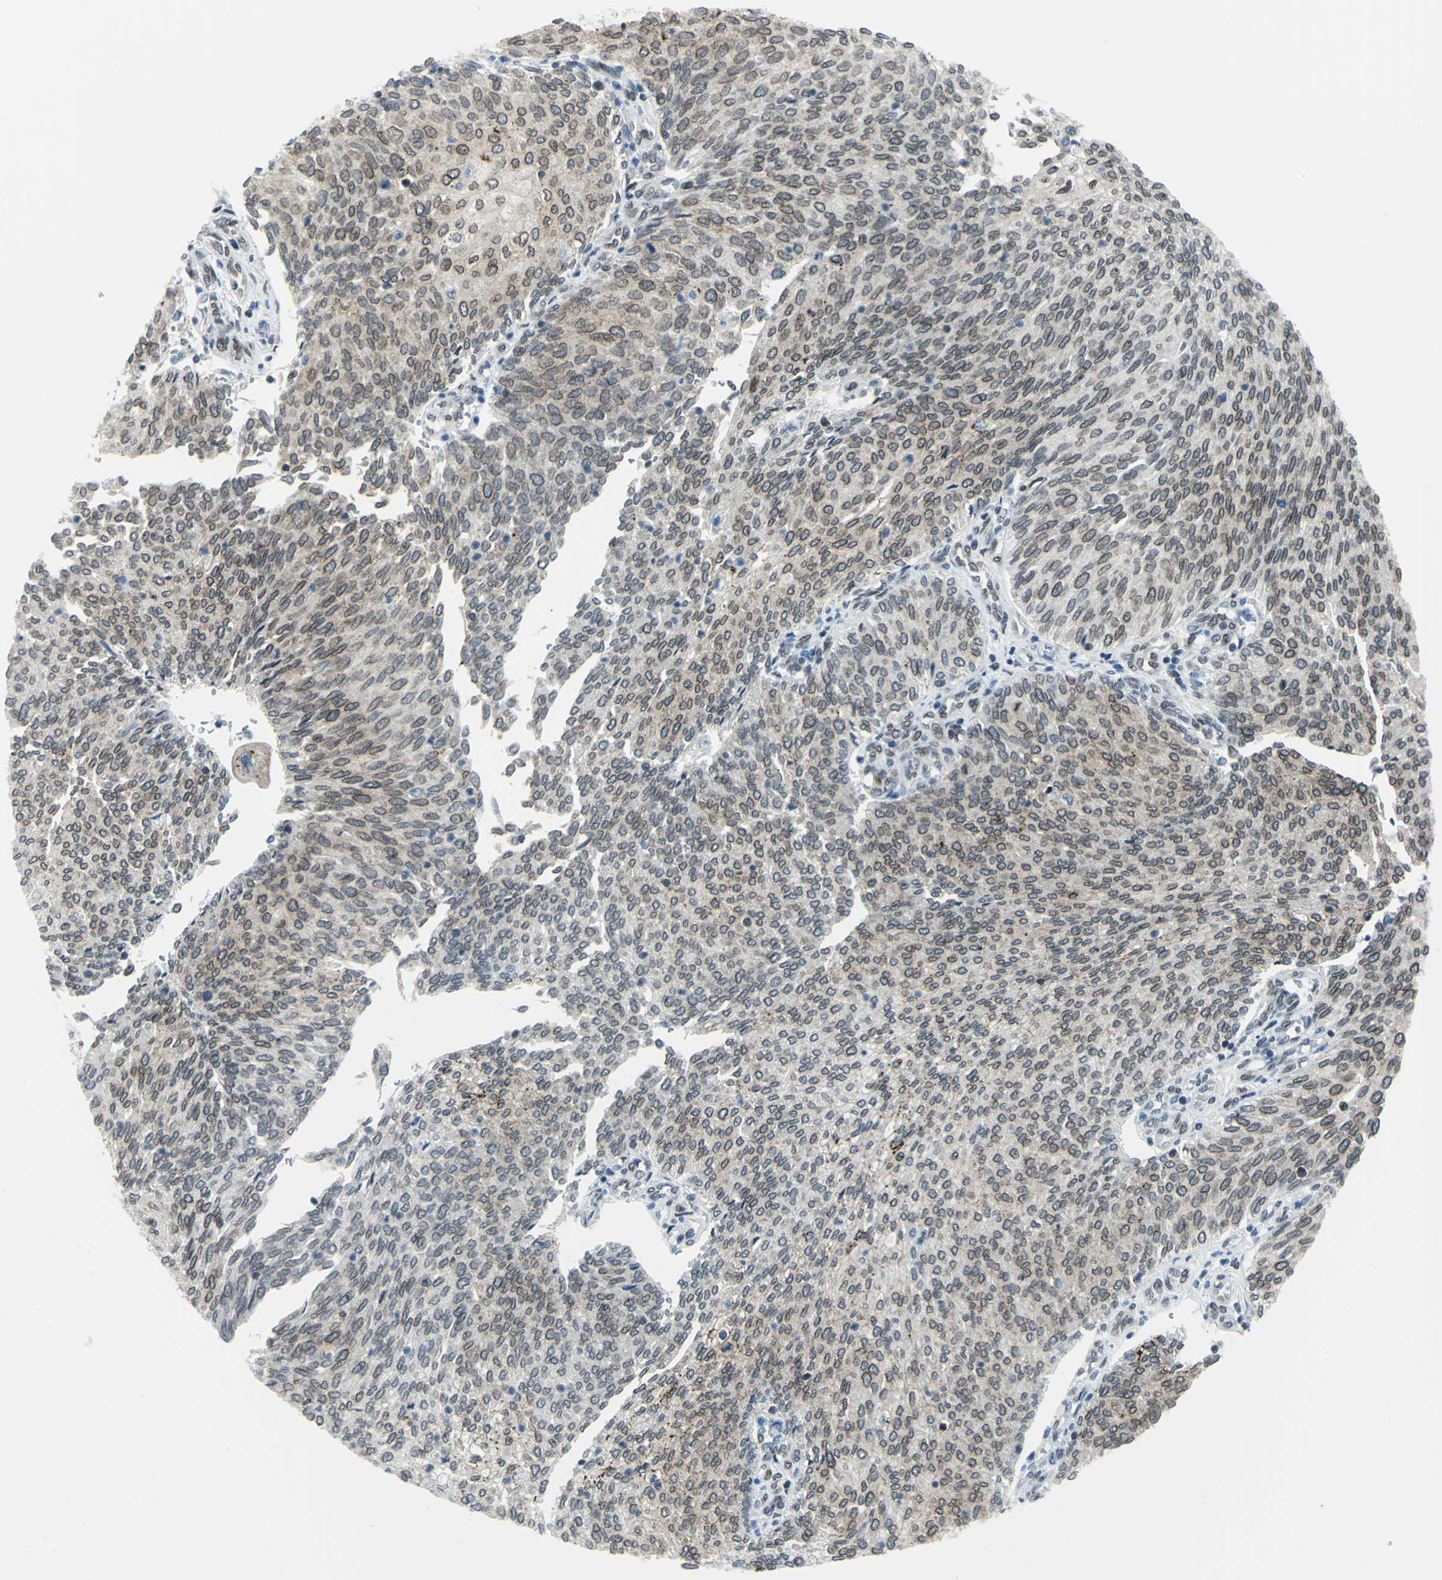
{"staining": {"intensity": "weak", "quantity": ">75%", "location": "cytoplasmic/membranous,nuclear"}, "tissue": "urothelial cancer", "cell_type": "Tumor cells", "image_type": "cancer", "snomed": [{"axis": "morphology", "description": "Urothelial carcinoma, Low grade"}, {"axis": "topography", "description": "Urinary bladder"}], "caption": "This photomicrograph displays urothelial cancer stained with IHC to label a protein in brown. The cytoplasmic/membranous and nuclear of tumor cells show weak positivity for the protein. Nuclei are counter-stained blue.", "gene": "SNUPN", "patient": {"sex": "female", "age": 79}}